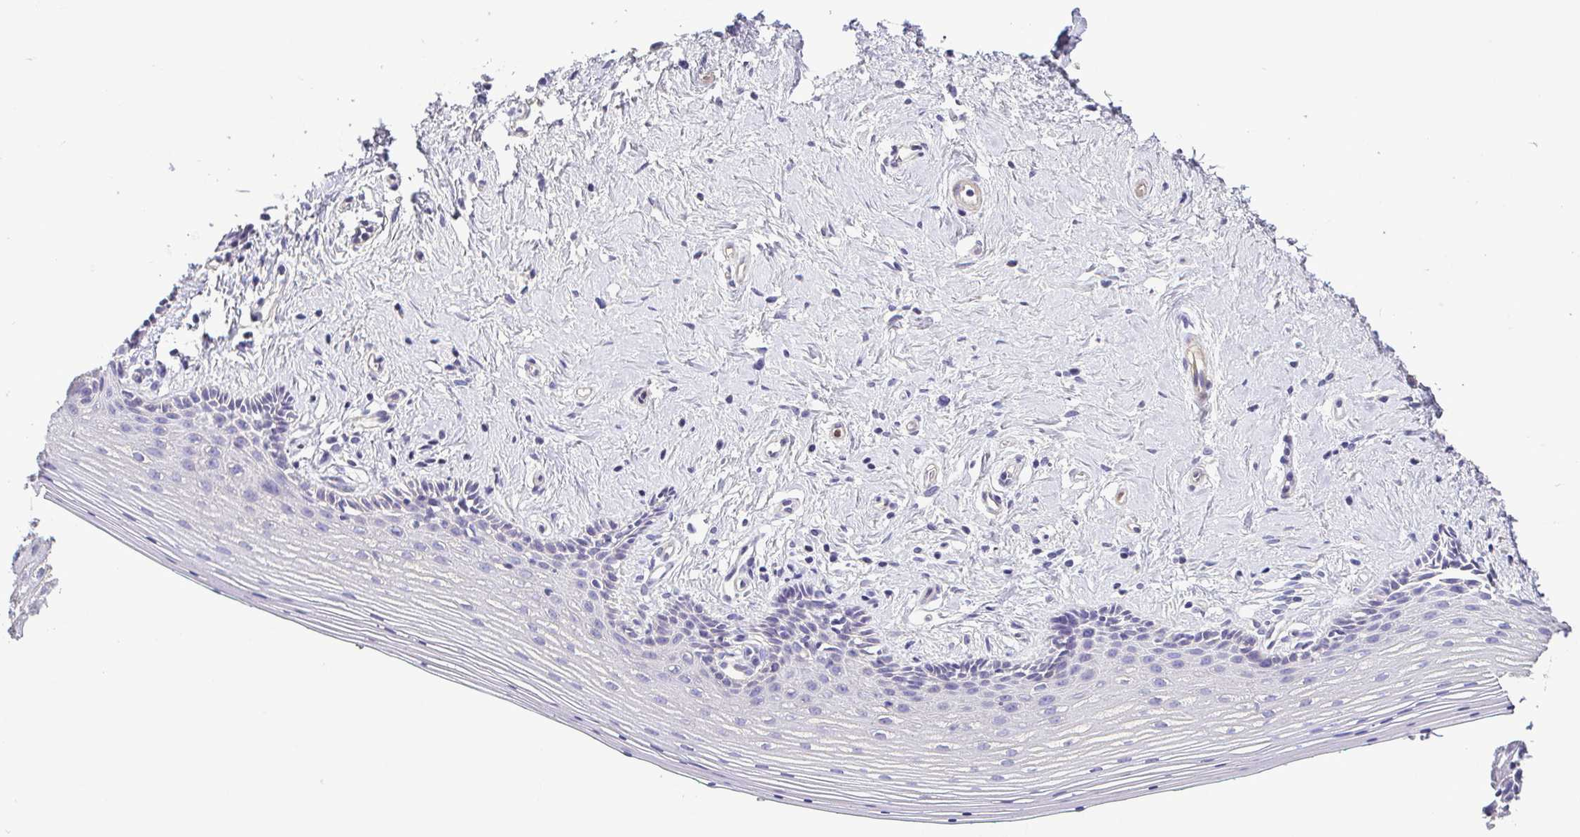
{"staining": {"intensity": "negative", "quantity": "none", "location": "none"}, "tissue": "vagina", "cell_type": "Squamous epithelial cells", "image_type": "normal", "snomed": [{"axis": "morphology", "description": "Normal tissue, NOS"}, {"axis": "topography", "description": "Vagina"}], "caption": "The micrograph displays no significant staining in squamous epithelial cells of vagina.", "gene": "MYL10", "patient": {"sex": "female", "age": 42}}